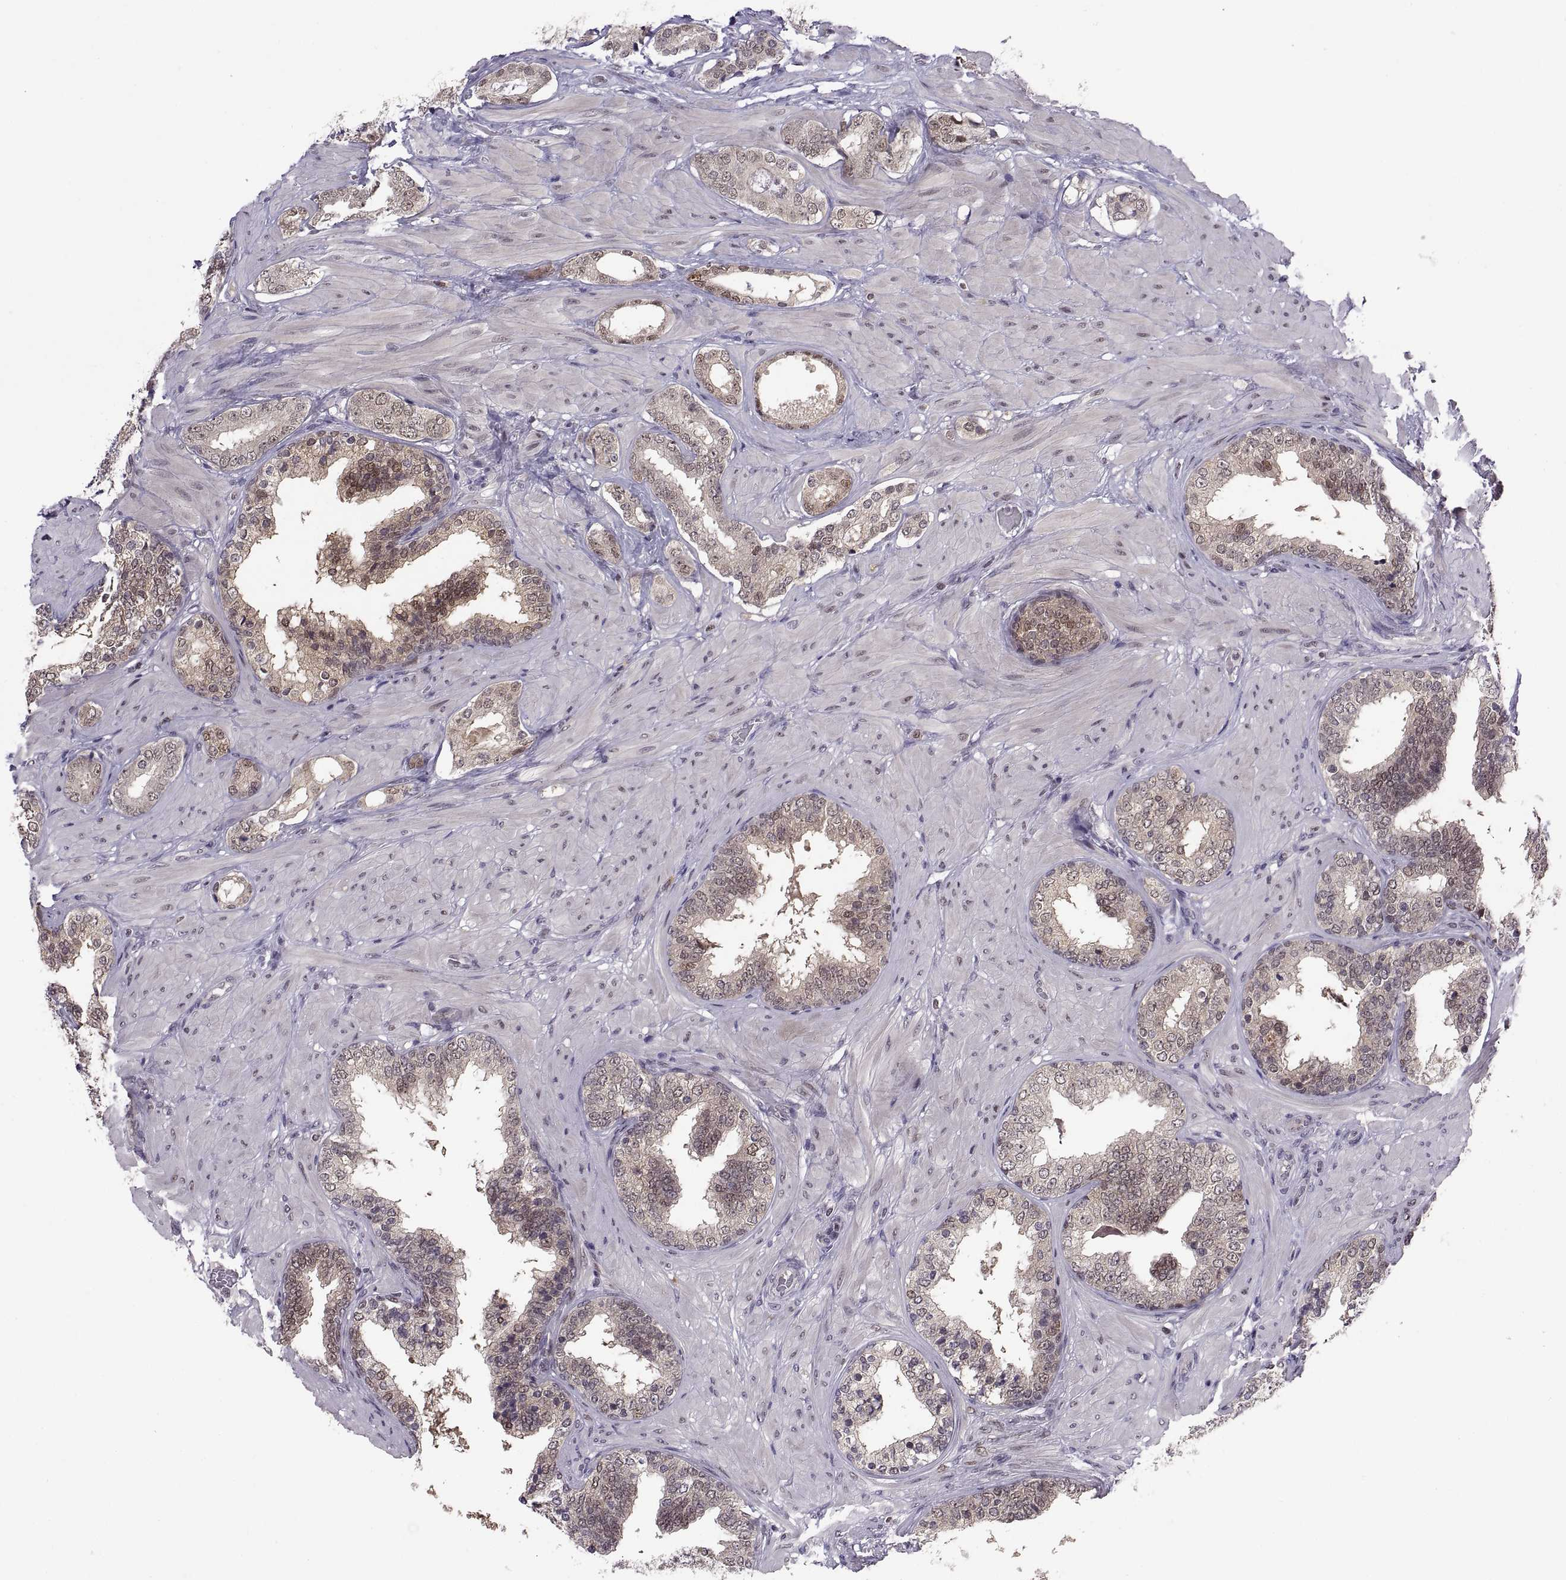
{"staining": {"intensity": "weak", "quantity": "25%-75%", "location": "cytoplasmic/membranous"}, "tissue": "prostate cancer", "cell_type": "Tumor cells", "image_type": "cancer", "snomed": [{"axis": "morphology", "description": "Adenocarcinoma, Low grade"}, {"axis": "topography", "description": "Prostate"}], "caption": "This histopathology image displays immunohistochemistry (IHC) staining of human prostate cancer (low-grade adenocarcinoma), with low weak cytoplasmic/membranous positivity in approximately 25%-75% of tumor cells.", "gene": "CHFR", "patient": {"sex": "male", "age": 60}}